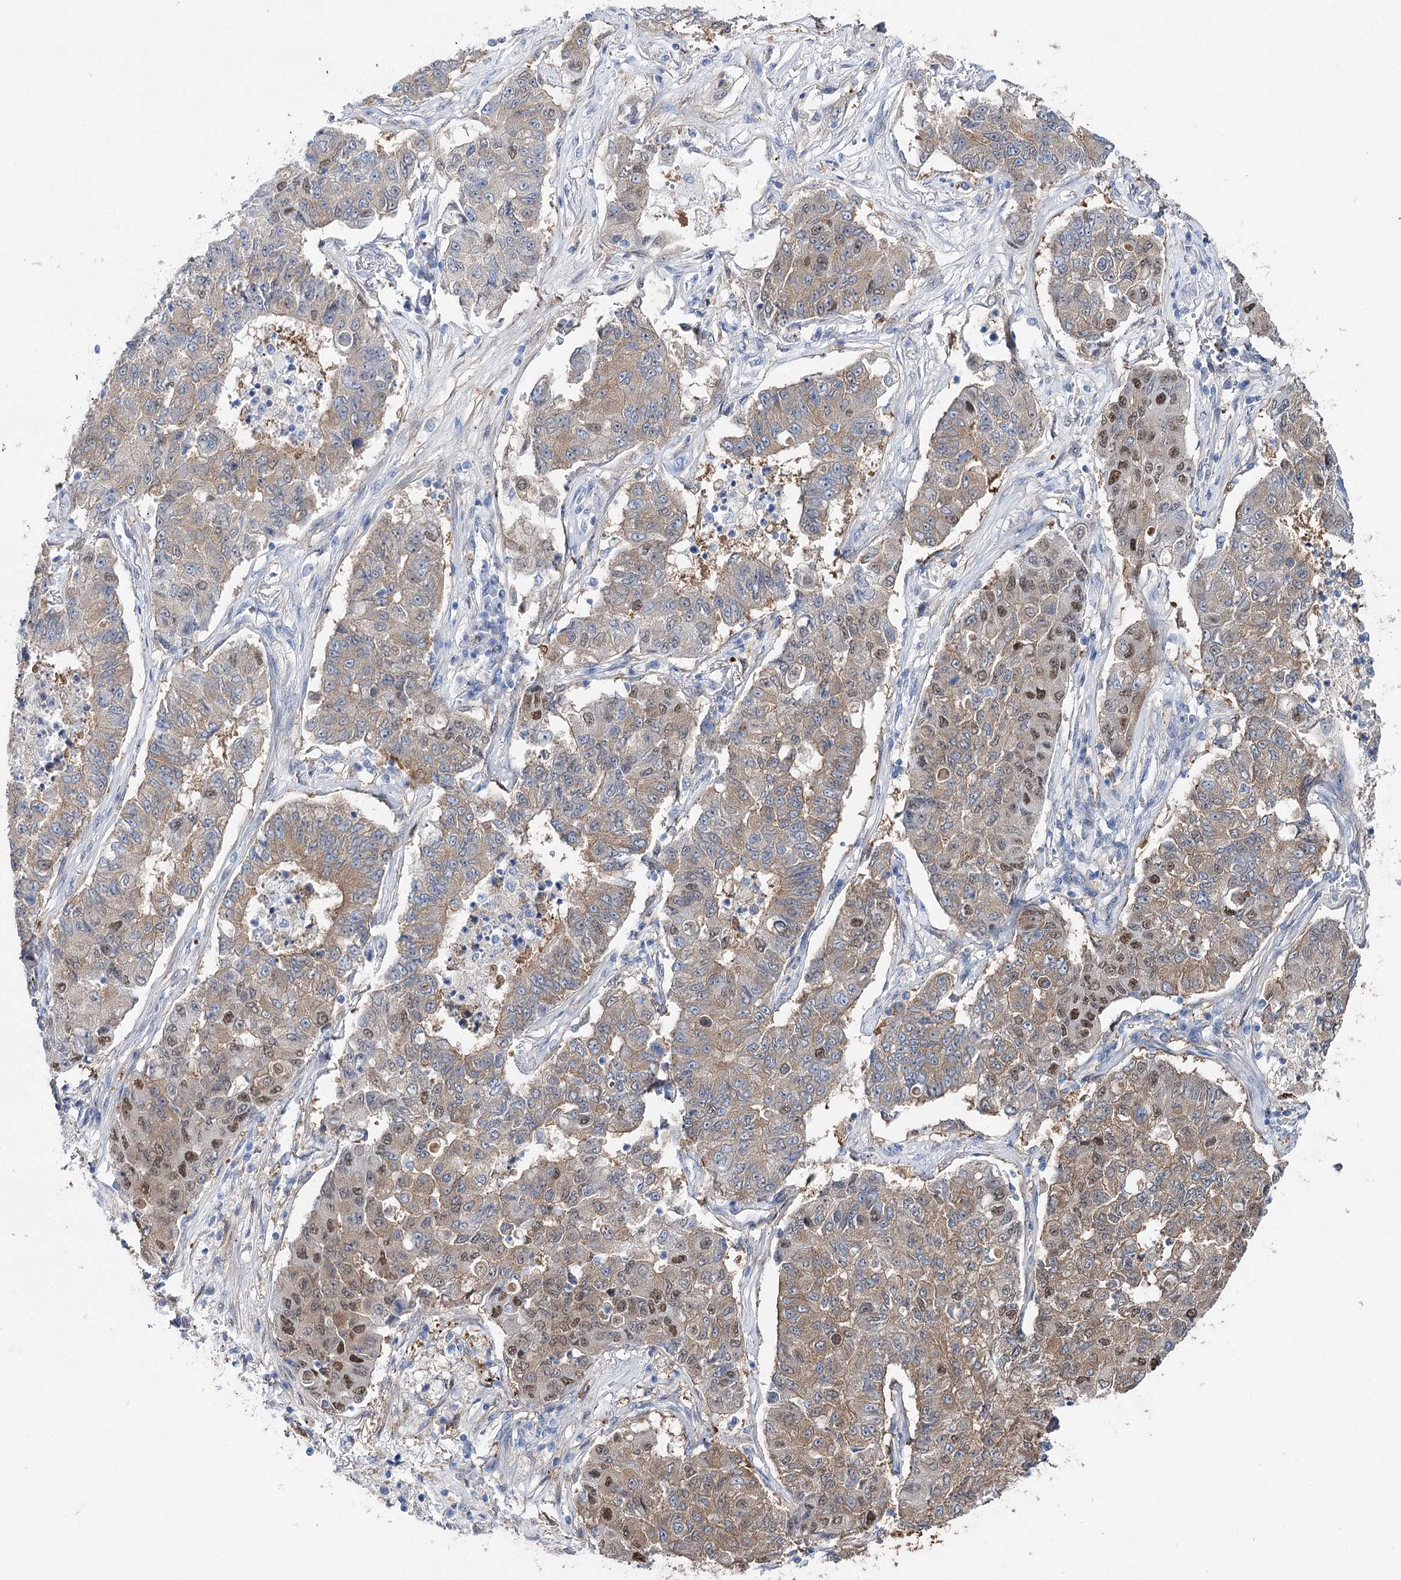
{"staining": {"intensity": "moderate", "quantity": "25%-75%", "location": "nuclear"}, "tissue": "lung cancer", "cell_type": "Tumor cells", "image_type": "cancer", "snomed": [{"axis": "morphology", "description": "Squamous cell carcinoma, NOS"}, {"axis": "topography", "description": "Lung"}], "caption": "Lung cancer tissue exhibits moderate nuclear expression in about 25%-75% of tumor cells", "gene": "UGDH", "patient": {"sex": "male", "age": 74}}